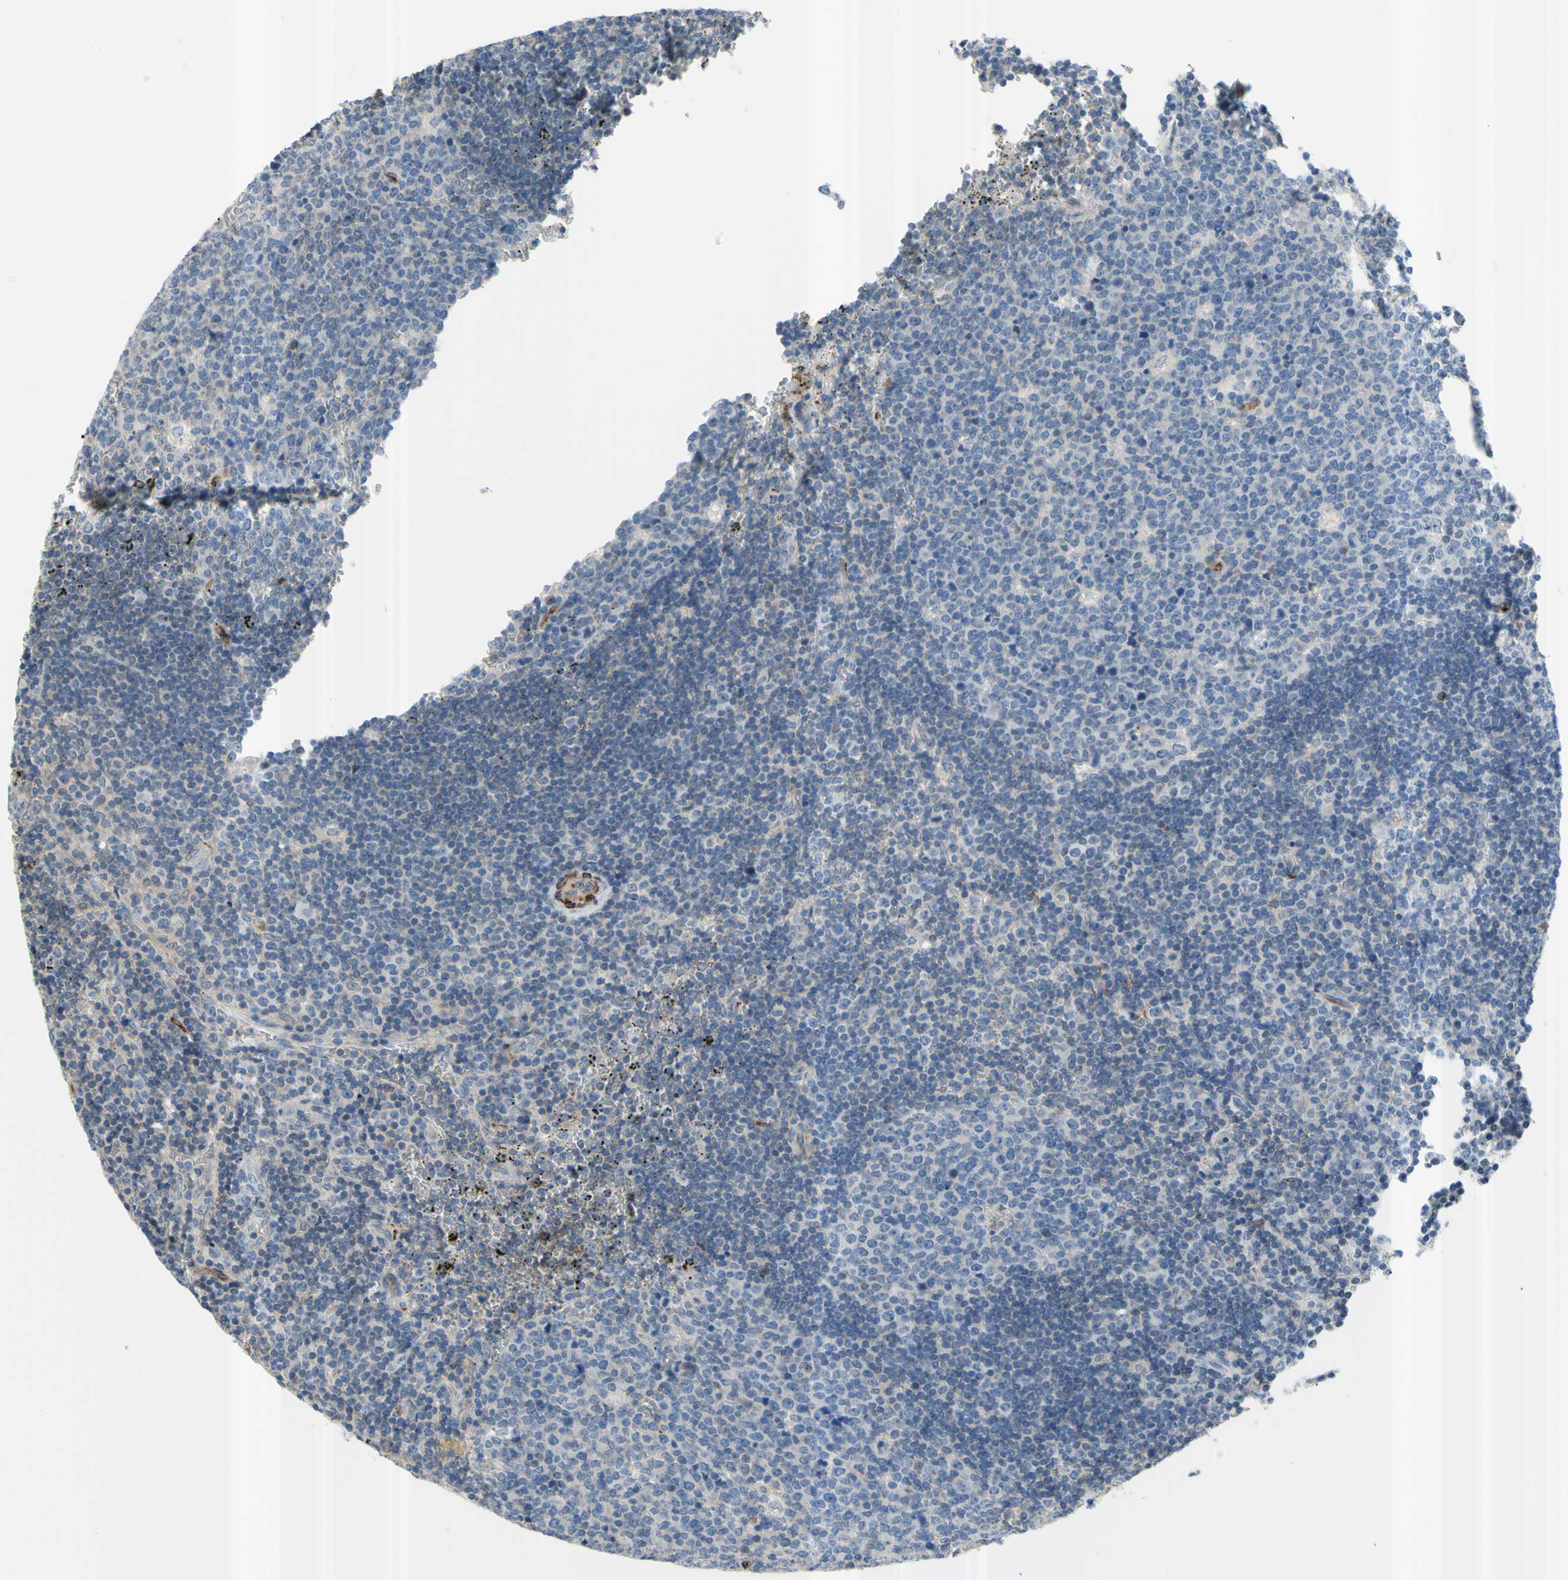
{"staining": {"intensity": "negative", "quantity": "none", "location": "none"}, "tissue": "lymph node", "cell_type": "Germinal center cells", "image_type": "normal", "snomed": [{"axis": "morphology", "description": "Normal tissue, NOS"}, {"axis": "topography", "description": "Lymph node"}, {"axis": "topography", "description": "Salivary gland"}], "caption": "Protein analysis of benign lymph node exhibits no significant staining in germinal center cells. (Brightfield microscopy of DAB (3,3'-diaminobenzidine) immunohistochemistry at high magnification).", "gene": "PRRG2", "patient": {"sex": "male", "age": 8}}